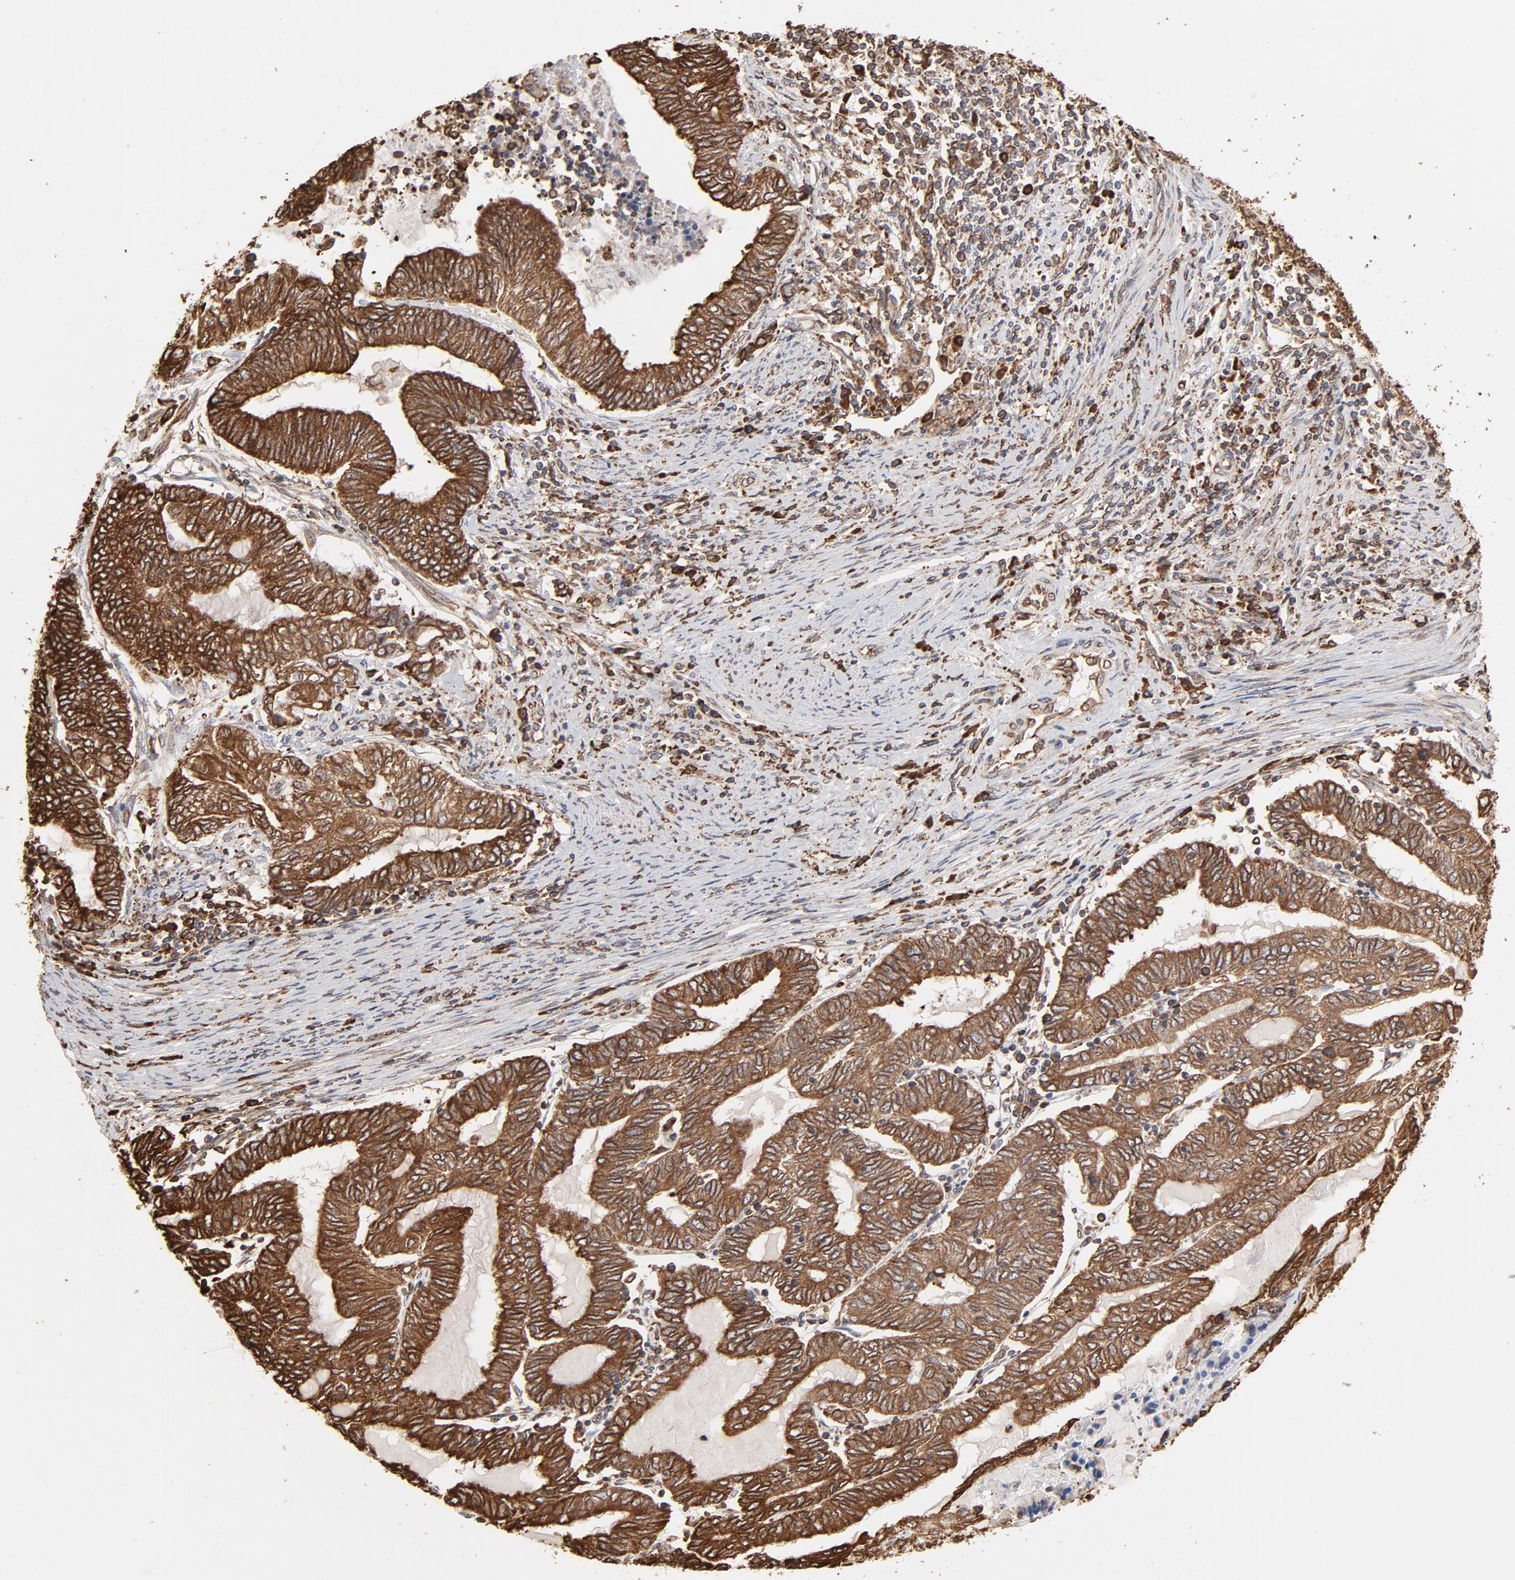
{"staining": {"intensity": "strong", "quantity": ">75%", "location": "cytoplasmic/membranous"}, "tissue": "endometrial cancer", "cell_type": "Tumor cells", "image_type": "cancer", "snomed": [{"axis": "morphology", "description": "Adenocarcinoma, NOS"}, {"axis": "topography", "description": "Uterus"}, {"axis": "topography", "description": "Endometrium"}], "caption": "A brown stain labels strong cytoplasmic/membranous staining of a protein in human adenocarcinoma (endometrial) tumor cells.", "gene": "CANX", "patient": {"sex": "female", "age": 70}}